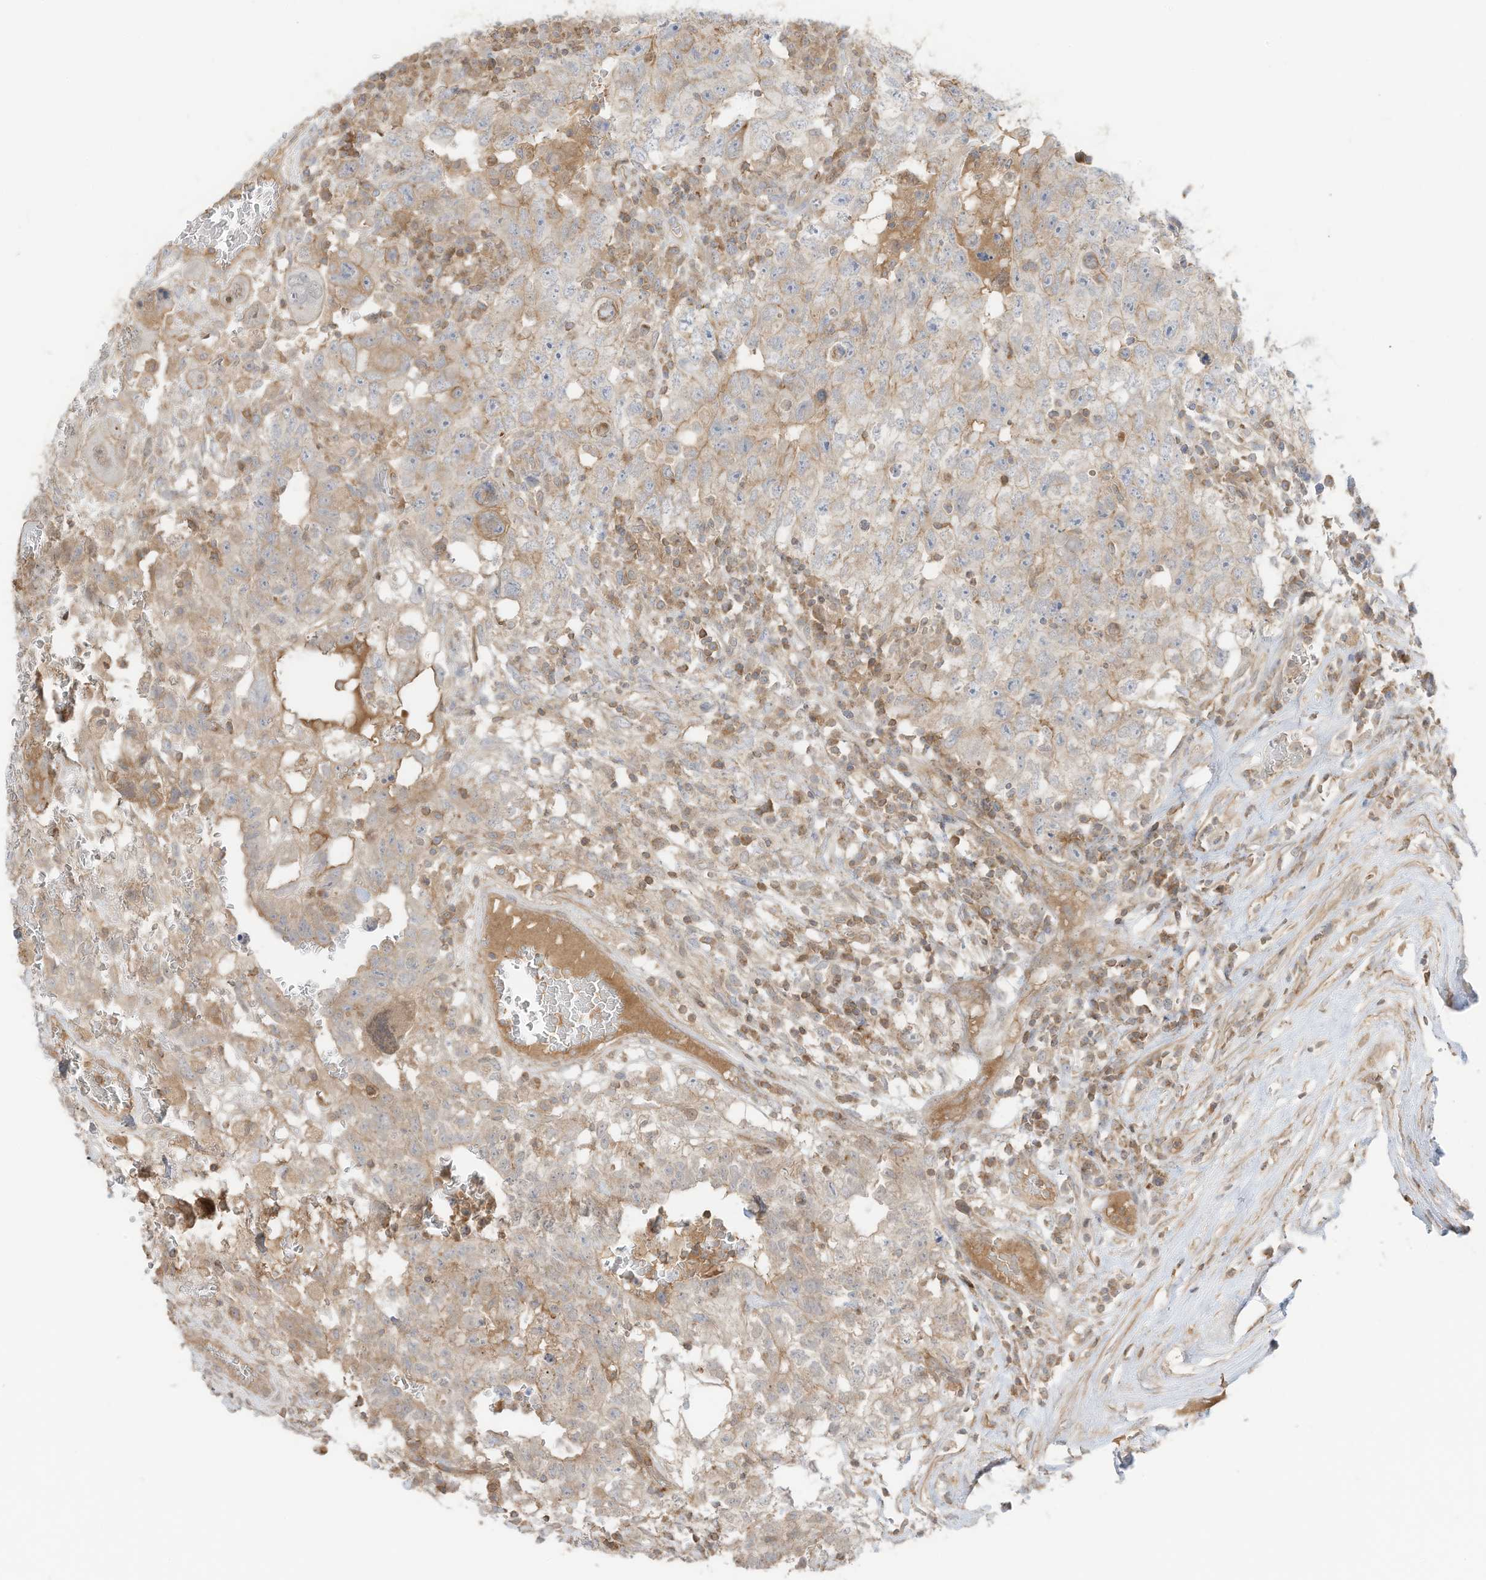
{"staining": {"intensity": "weak", "quantity": "25%-75%", "location": "cytoplasmic/membranous"}, "tissue": "testis cancer", "cell_type": "Tumor cells", "image_type": "cancer", "snomed": [{"axis": "morphology", "description": "Carcinoma, Embryonal, NOS"}, {"axis": "topography", "description": "Testis"}], "caption": "Human testis cancer stained for a protein (brown) demonstrates weak cytoplasmic/membranous positive staining in approximately 25%-75% of tumor cells.", "gene": "SLC25A12", "patient": {"sex": "male", "age": 26}}